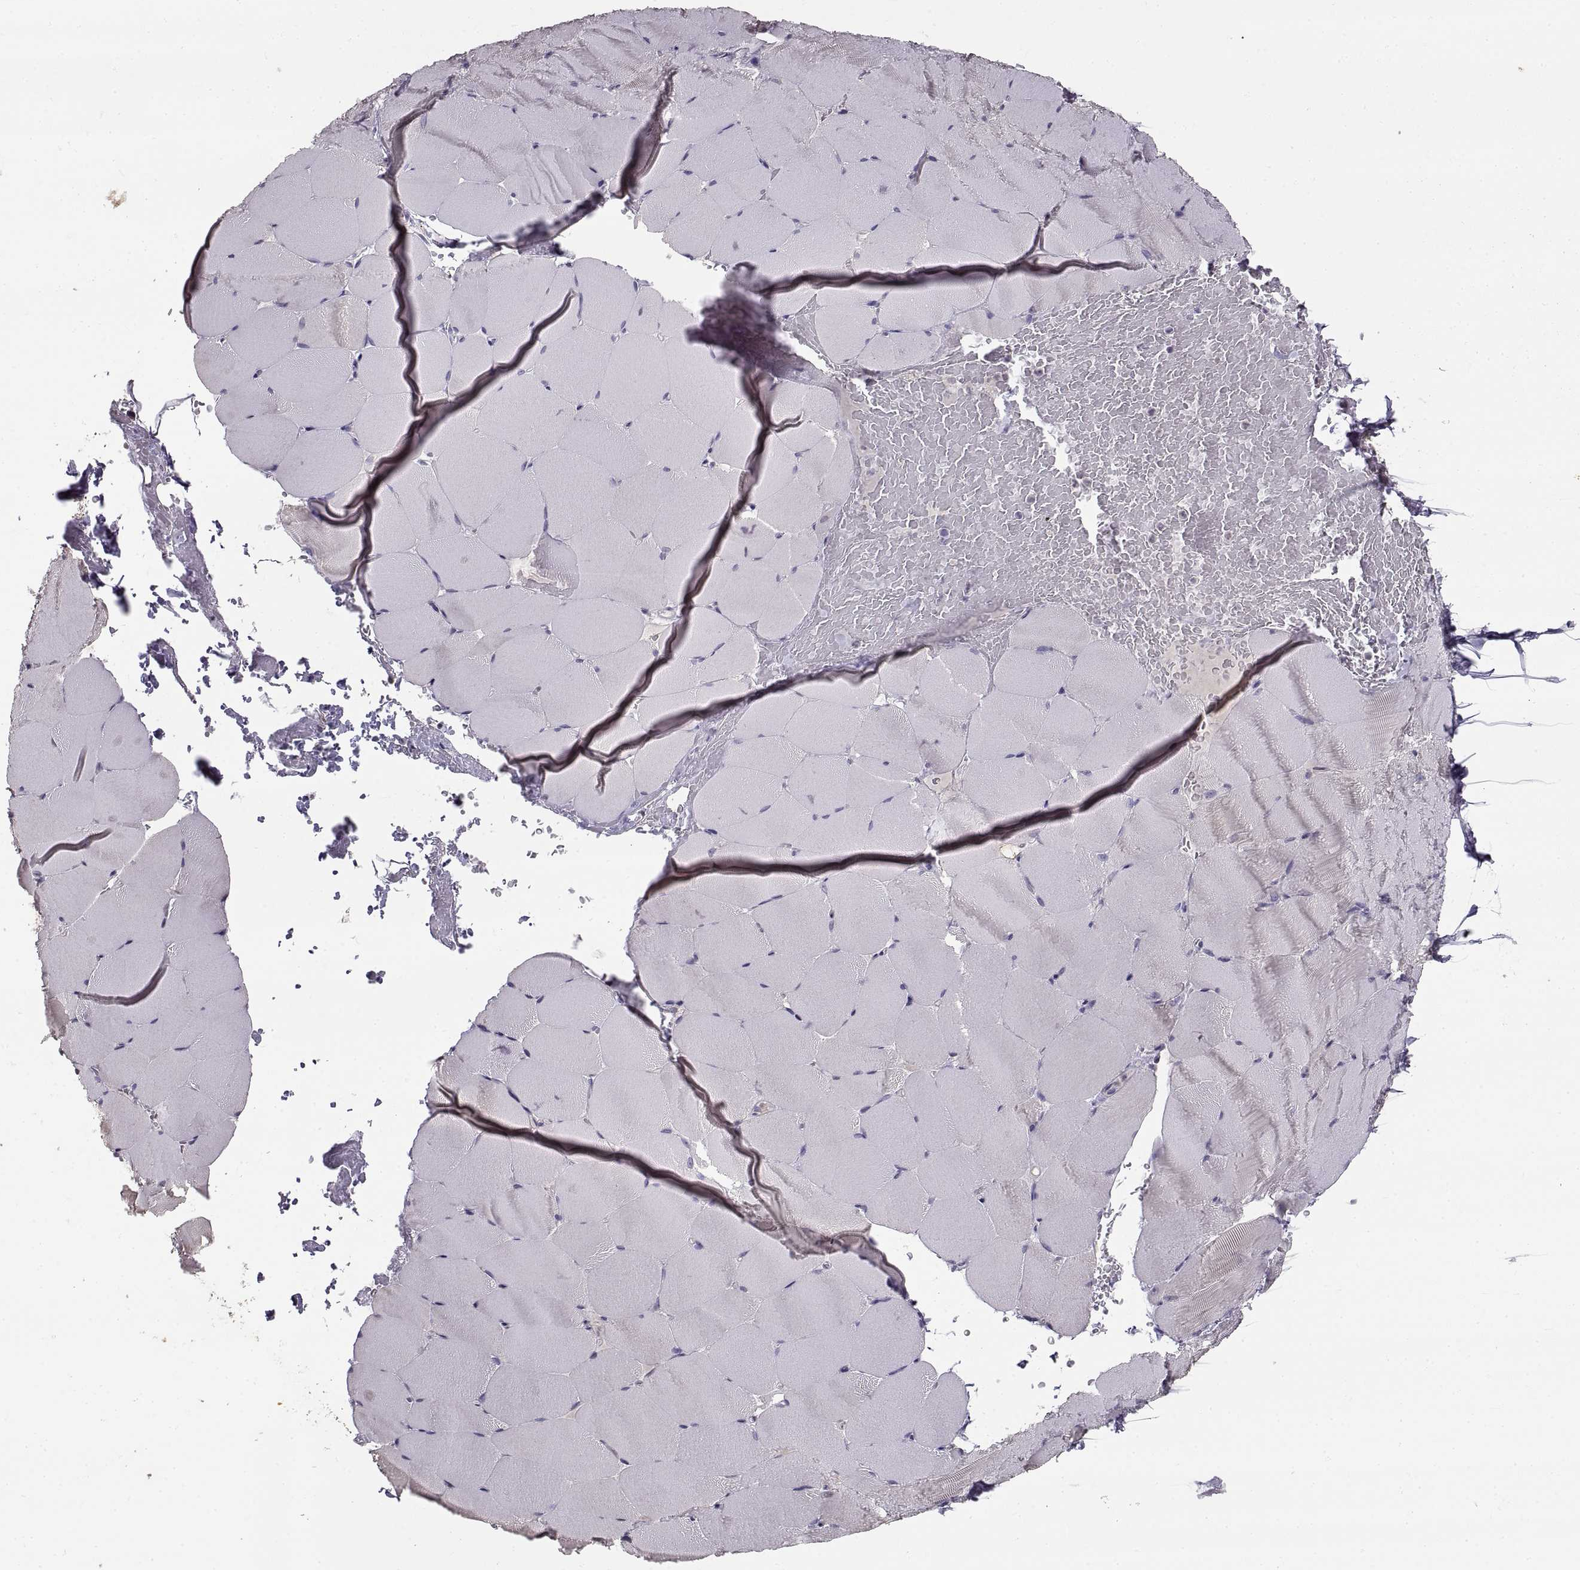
{"staining": {"intensity": "negative", "quantity": "none", "location": "none"}, "tissue": "skeletal muscle", "cell_type": "Myocytes", "image_type": "normal", "snomed": [{"axis": "morphology", "description": "Normal tissue, NOS"}, {"axis": "topography", "description": "Skeletal muscle"}], "caption": "IHC photomicrograph of benign skeletal muscle stained for a protein (brown), which exhibits no positivity in myocytes. (DAB (3,3'-diaminobenzidine) IHC, high magnification).", "gene": "NMNAT2", "patient": {"sex": "female", "age": 37}}